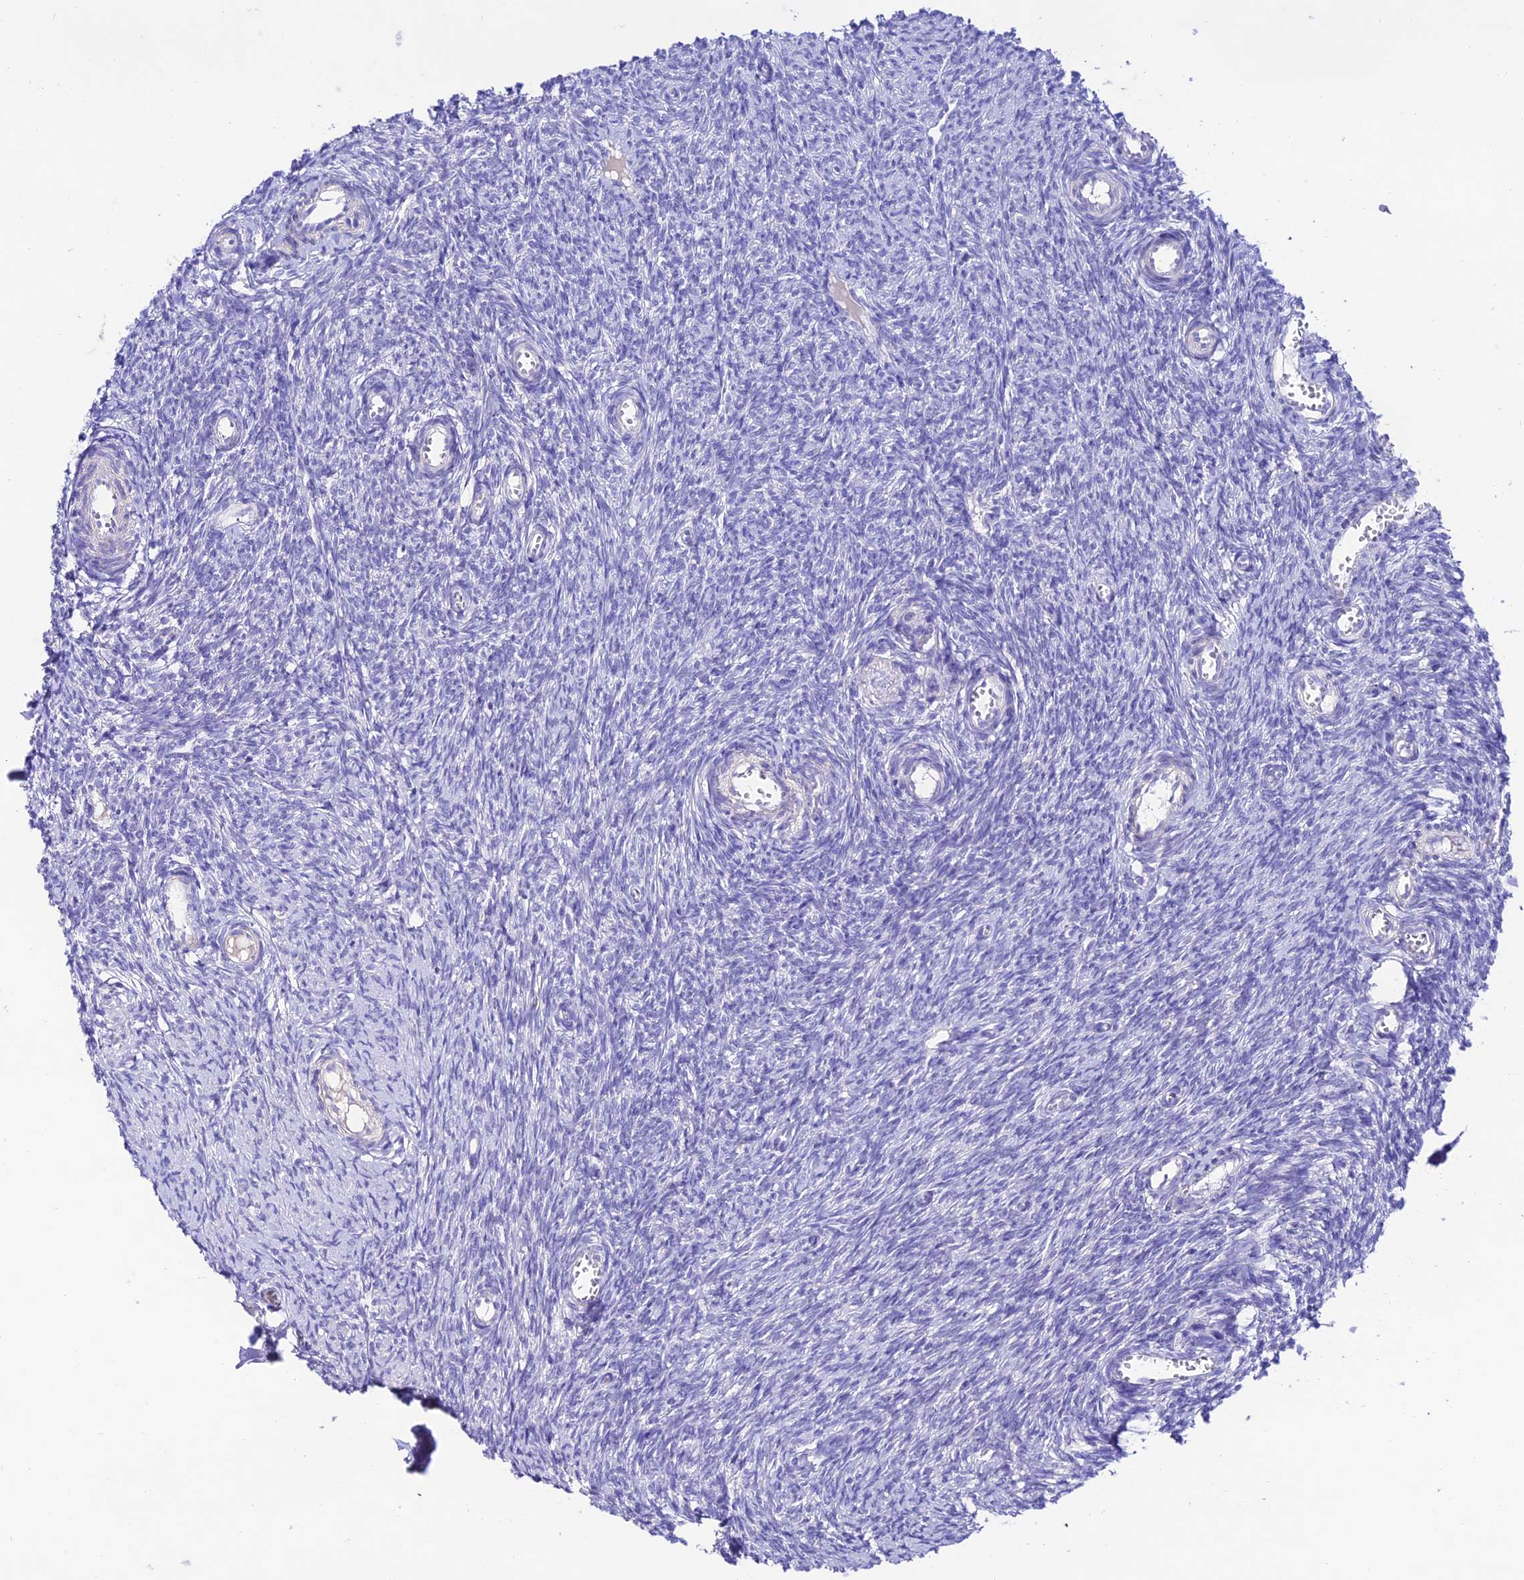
{"staining": {"intensity": "negative", "quantity": "none", "location": "none"}, "tissue": "ovary", "cell_type": "Ovarian stroma cells", "image_type": "normal", "snomed": [{"axis": "morphology", "description": "Normal tissue, NOS"}, {"axis": "topography", "description": "Ovary"}], "caption": "Protein analysis of benign ovary reveals no significant staining in ovarian stroma cells.", "gene": "NLRP6", "patient": {"sex": "female", "age": 44}}